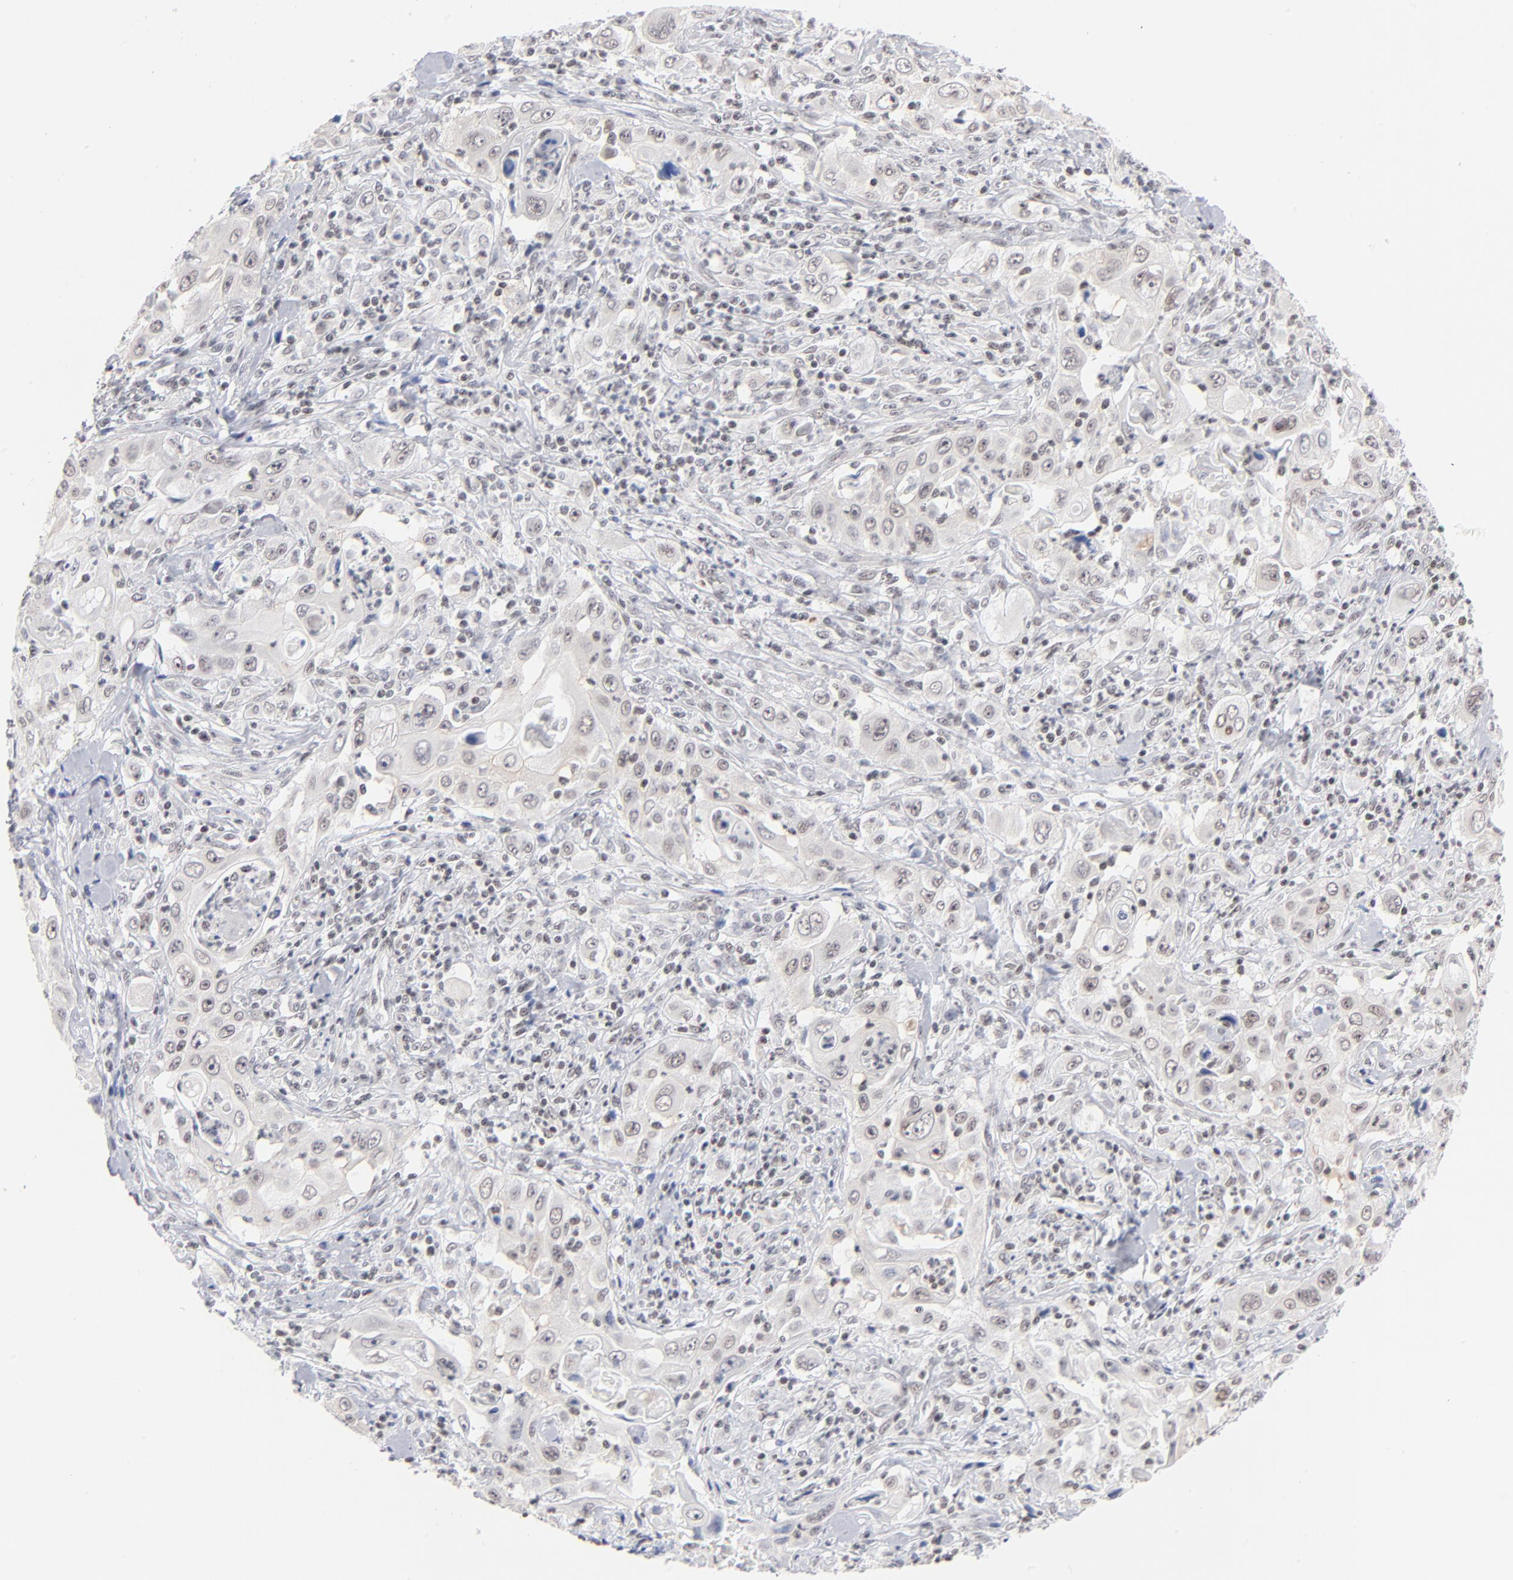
{"staining": {"intensity": "negative", "quantity": "none", "location": "none"}, "tissue": "pancreatic cancer", "cell_type": "Tumor cells", "image_type": "cancer", "snomed": [{"axis": "morphology", "description": "Adenocarcinoma, NOS"}, {"axis": "topography", "description": "Pancreas"}], "caption": "A micrograph of pancreatic cancer stained for a protein shows no brown staining in tumor cells.", "gene": "ZNF143", "patient": {"sex": "male", "age": 70}}